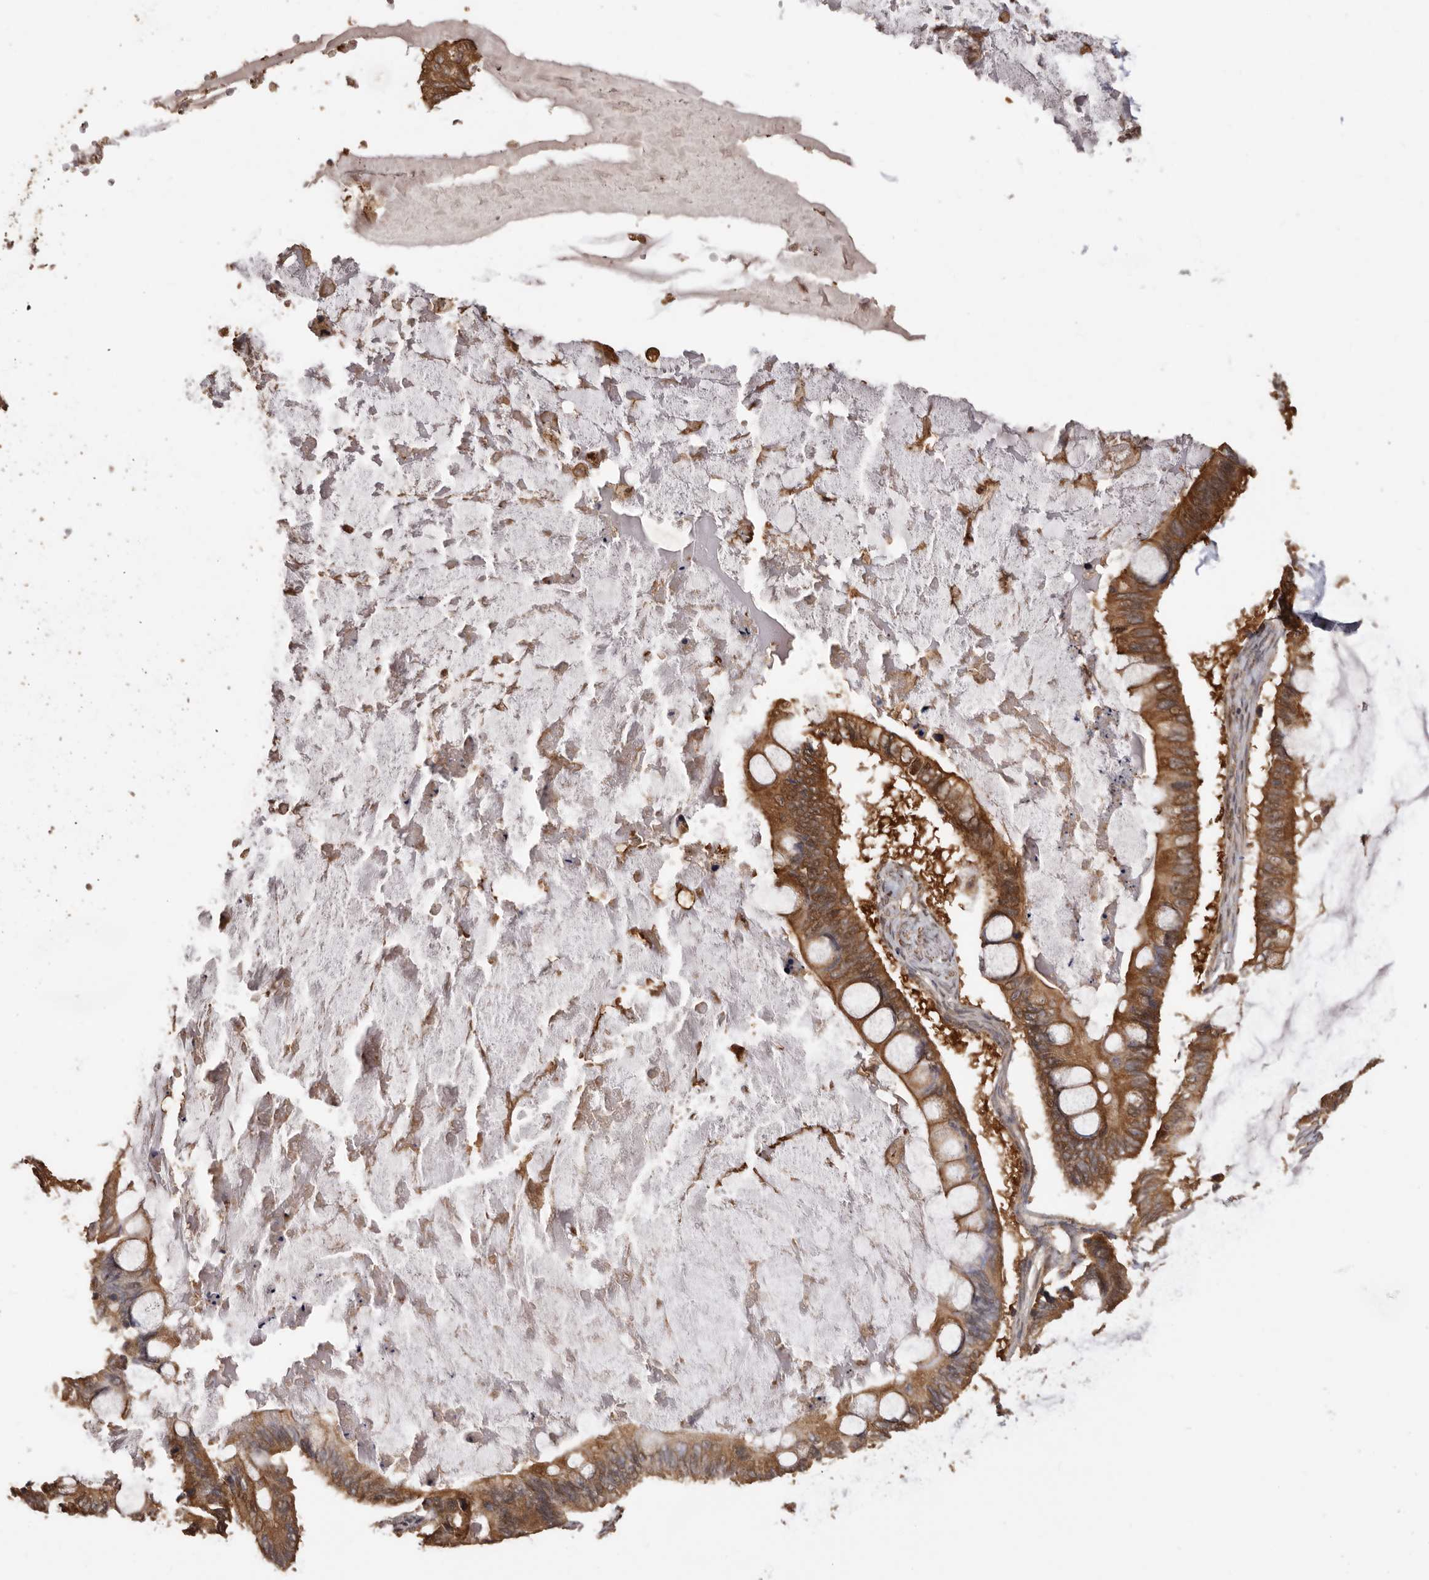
{"staining": {"intensity": "strong", "quantity": ">75%", "location": "cytoplasmic/membranous"}, "tissue": "ovarian cancer", "cell_type": "Tumor cells", "image_type": "cancer", "snomed": [{"axis": "morphology", "description": "Cystadenocarcinoma, mucinous, NOS"}, {"axis": "topography", "description": "Ovary"}], "caption": "Strong cytoplasmic/membranous staining is seen in approximately >75% of tumor cells in ovarian cancer. (DAB (3,3'-diaminobenzidine) IHC with brightfield microscopy, high magnification).", "gene": "COQ8B", "patient": {"sex": "female", "age": 61}}